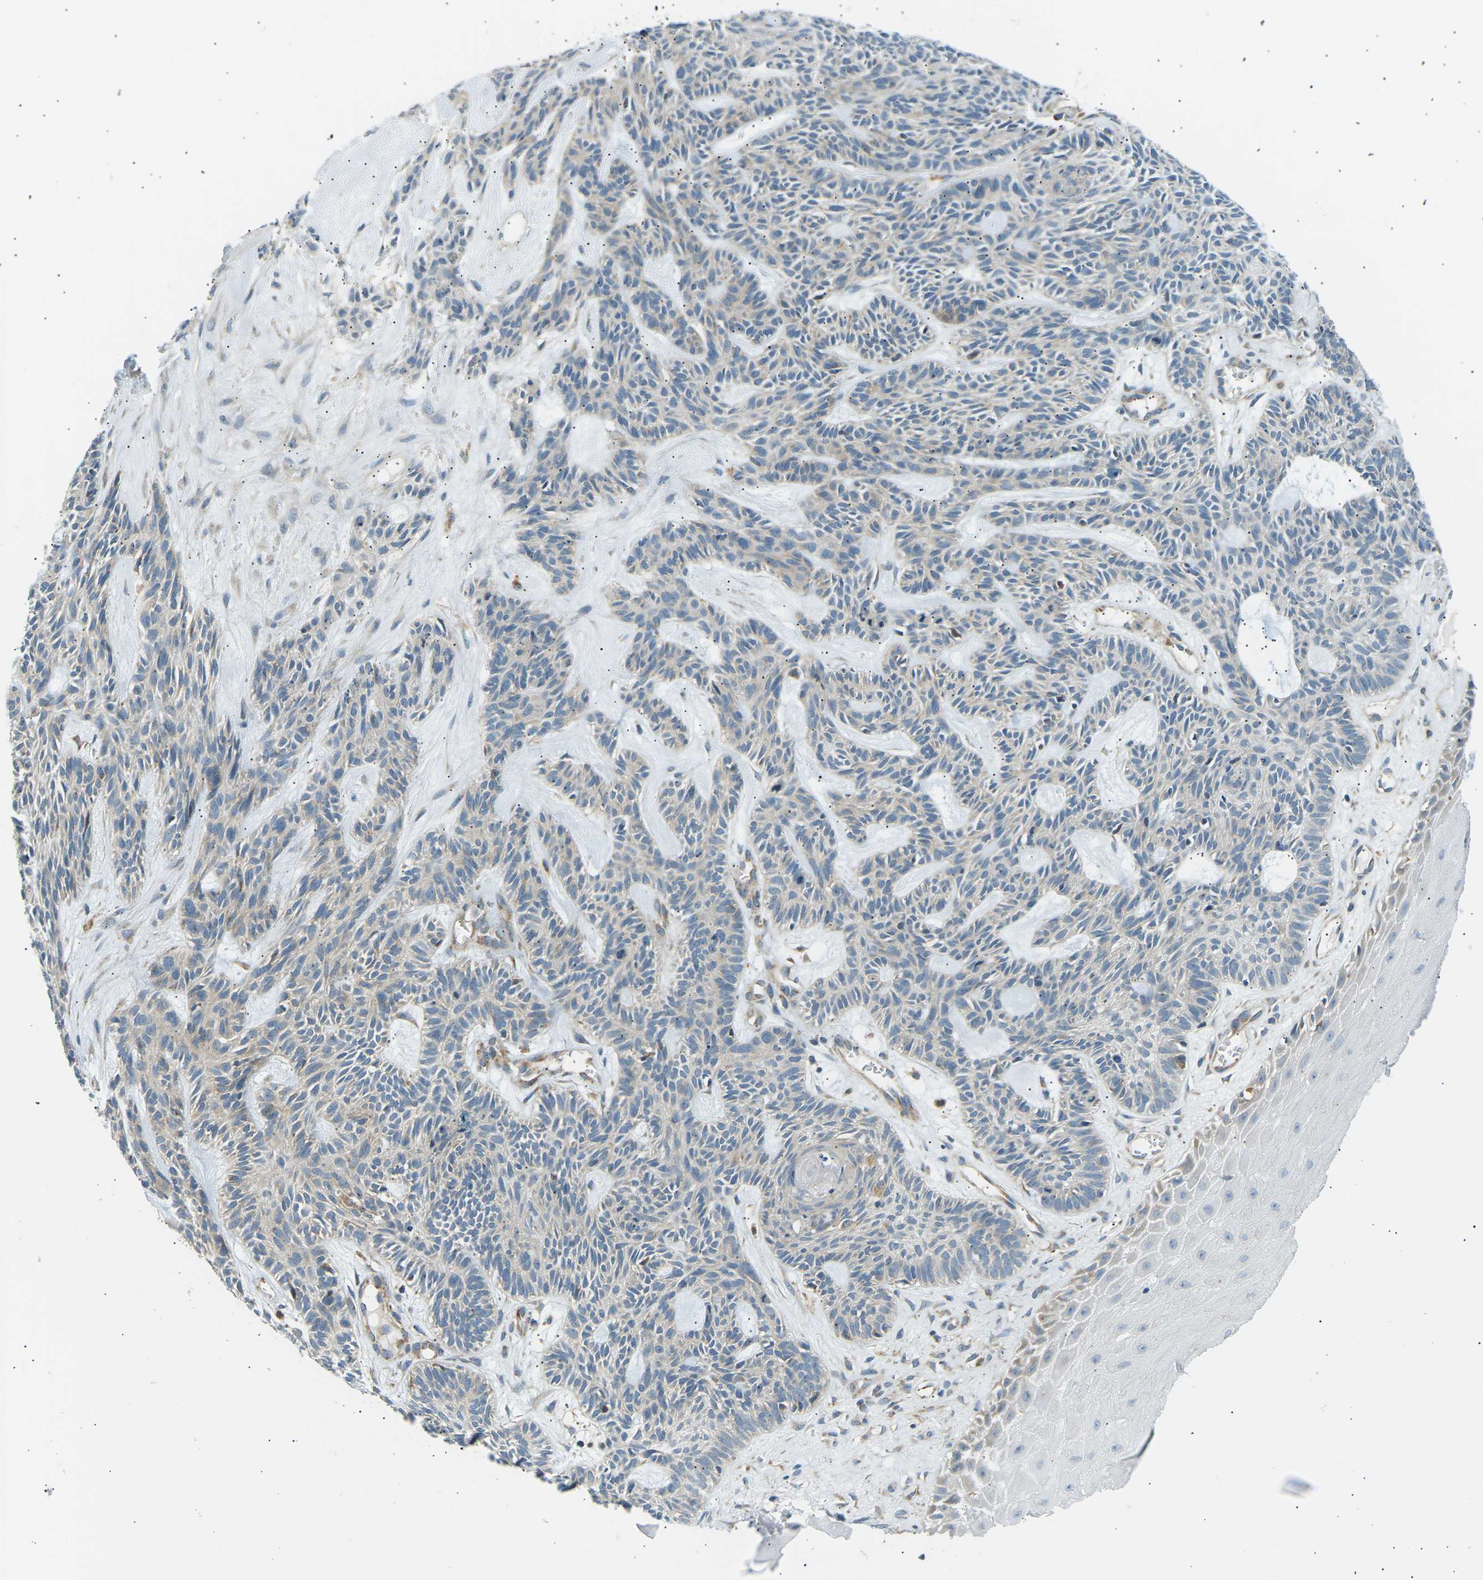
{"staining": {"intensity": "negative", "quantity": "none", "location": "none"}, "tissue": "skin cancer", "cell_type": "Tumor cells", "image_type": "cancer", "snomed": [{"axis": "morphology", "description": "Basal cell carcinoma"}, {"axis": "topography", "description": "Skin"}], "caption": "This is an immunohistochemistry (IHC) photomicrograph of skin basal cell carcinoma. There is no positivity in tumor cells.", "gene": "TBC1D8", "patient": {"sex": "male", "age": 67}}